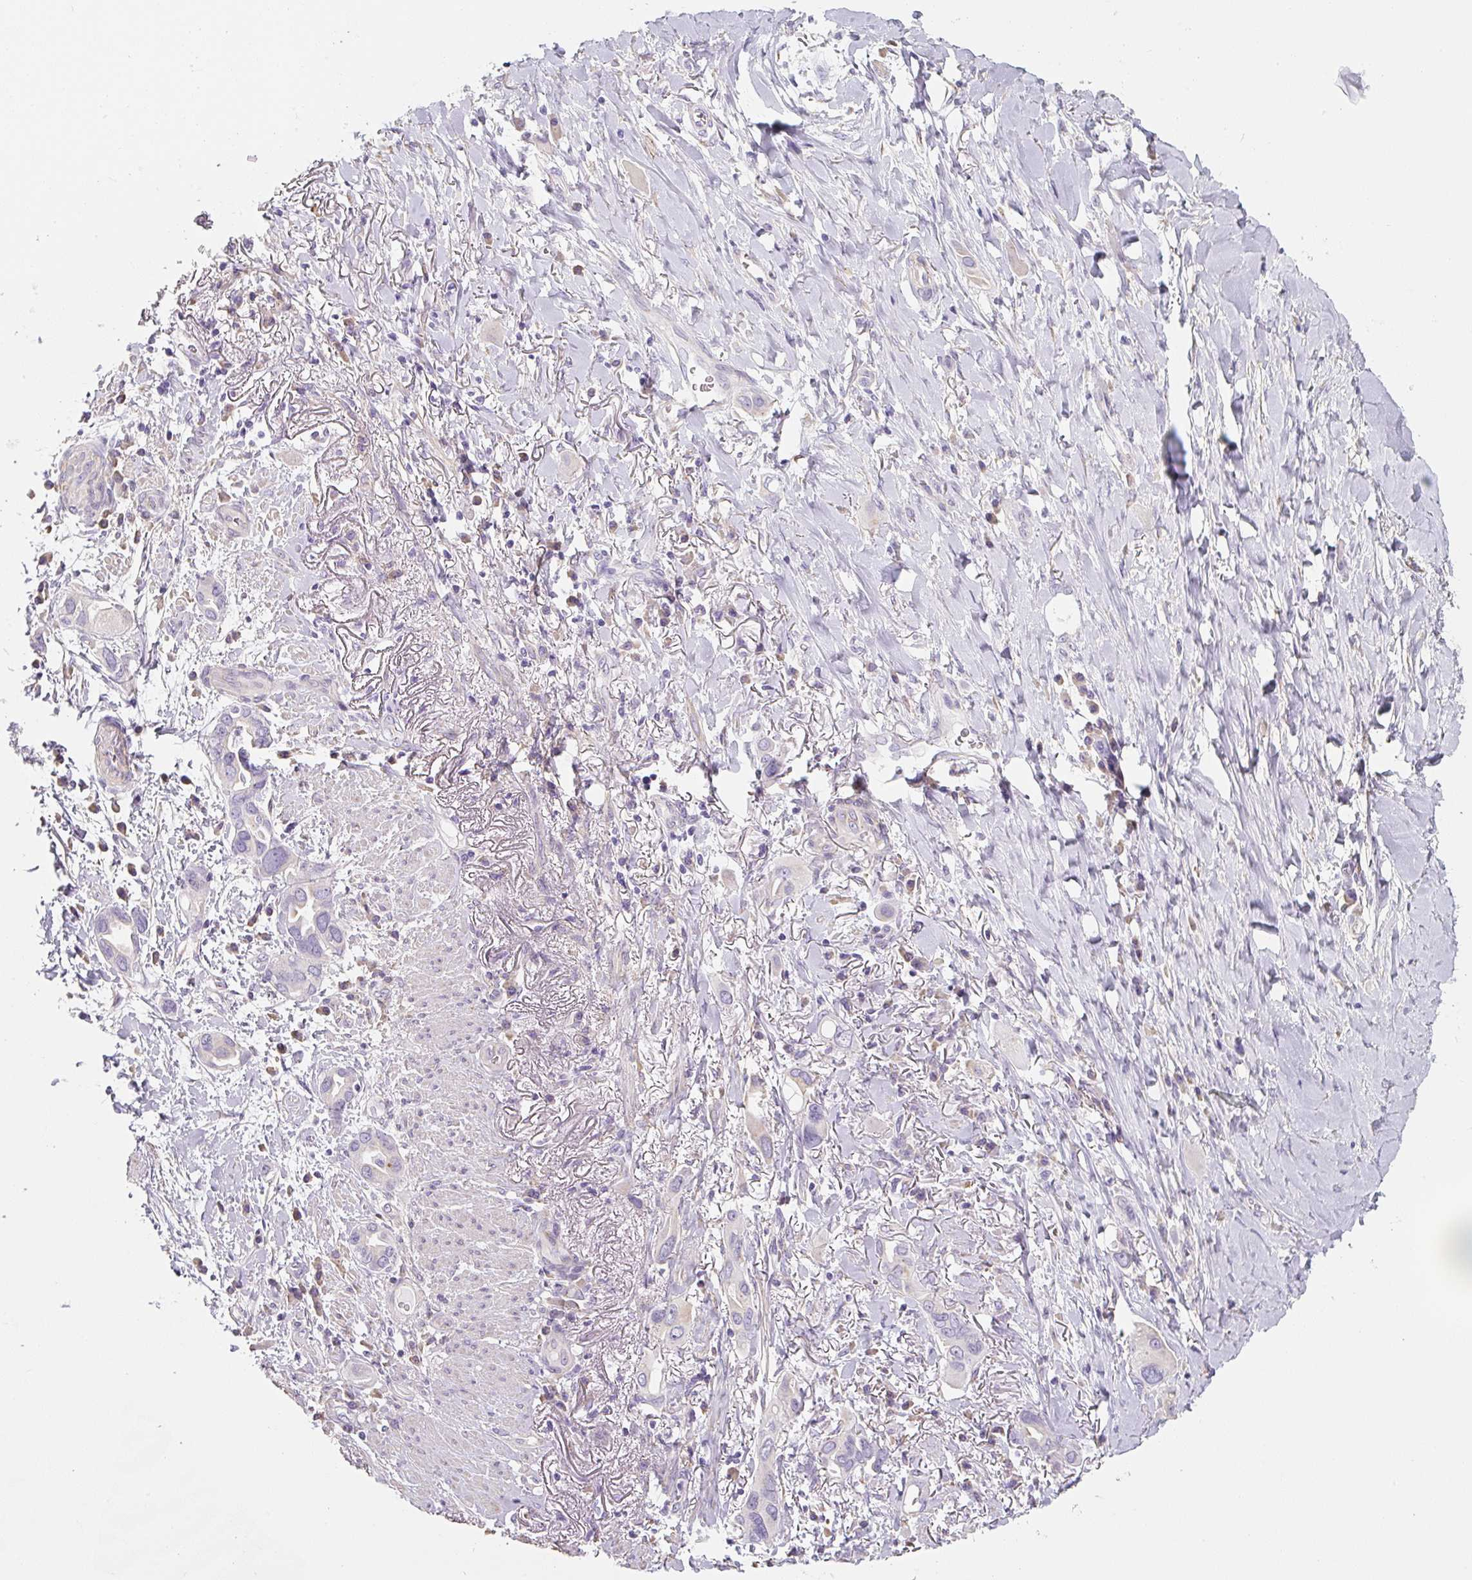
{"staining": {"intensity": "weak", "quantity": "<25%", "location": "cytoplasmic/membranous"}, "tissue": "lung cancer", "cell_type": "Tumor cells", "image_type": "cancer", "snomed": [{"axis": "morphology", "description": "Adenocarcinoma, NOS"}, {"axis": "topography", "description": "Lung"}], "caption": "A high-resolution photomicrograph shows immunohistochemistry (IHC) staining of lung adenocarcinoma, which shows no significant staining in tumor cells. (DAB (3,3'-diaminobenzidine) immunohistochemistry (IHC) visualized using brightfield microscopy, high magnification).", "gene": "PWWP3B", "patient": {"sex": "male", "age": 76}}